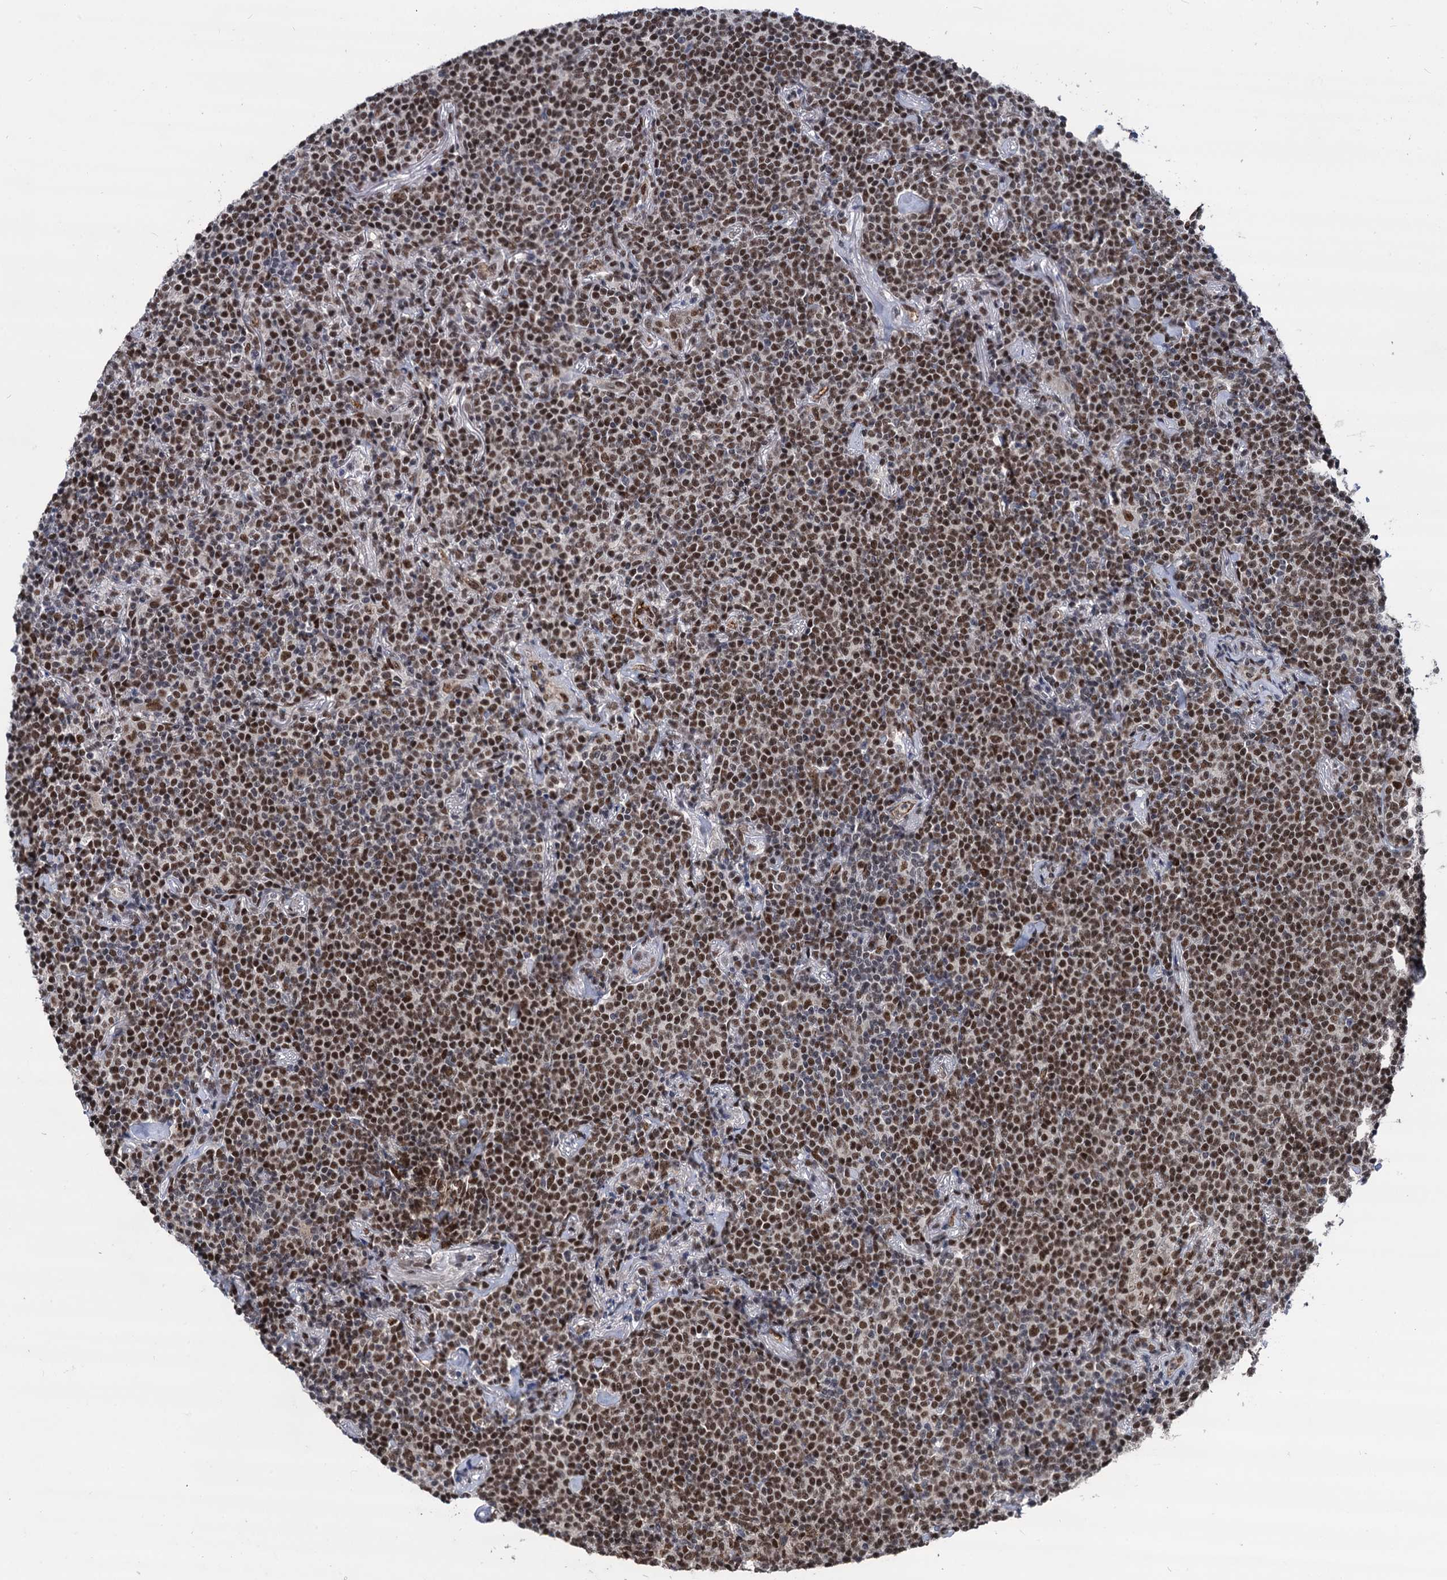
{"staining": {"intensity": "strong", "quantity": ">75%", "location": "nuclear"}, "tissue": "lymphoma", "cell_type": "Tumor cells", "image_type": "cancer", "snomed": [{"axis": "morphology", "description": "Malignant lymphoma, non-Hodgkin's type, Low grade"}, {"axis": "topography", "description": "Lung"}], "caption": "Strong nuclear expression for a protein is appreciated in approximately >75% of tumor cells of low-grade malignant lymphoma, non-Hodgkin's type using immunohistochemistry (IHC).", "gene": "GALNT11", "patient": {"sex": "female", "age": 71}}